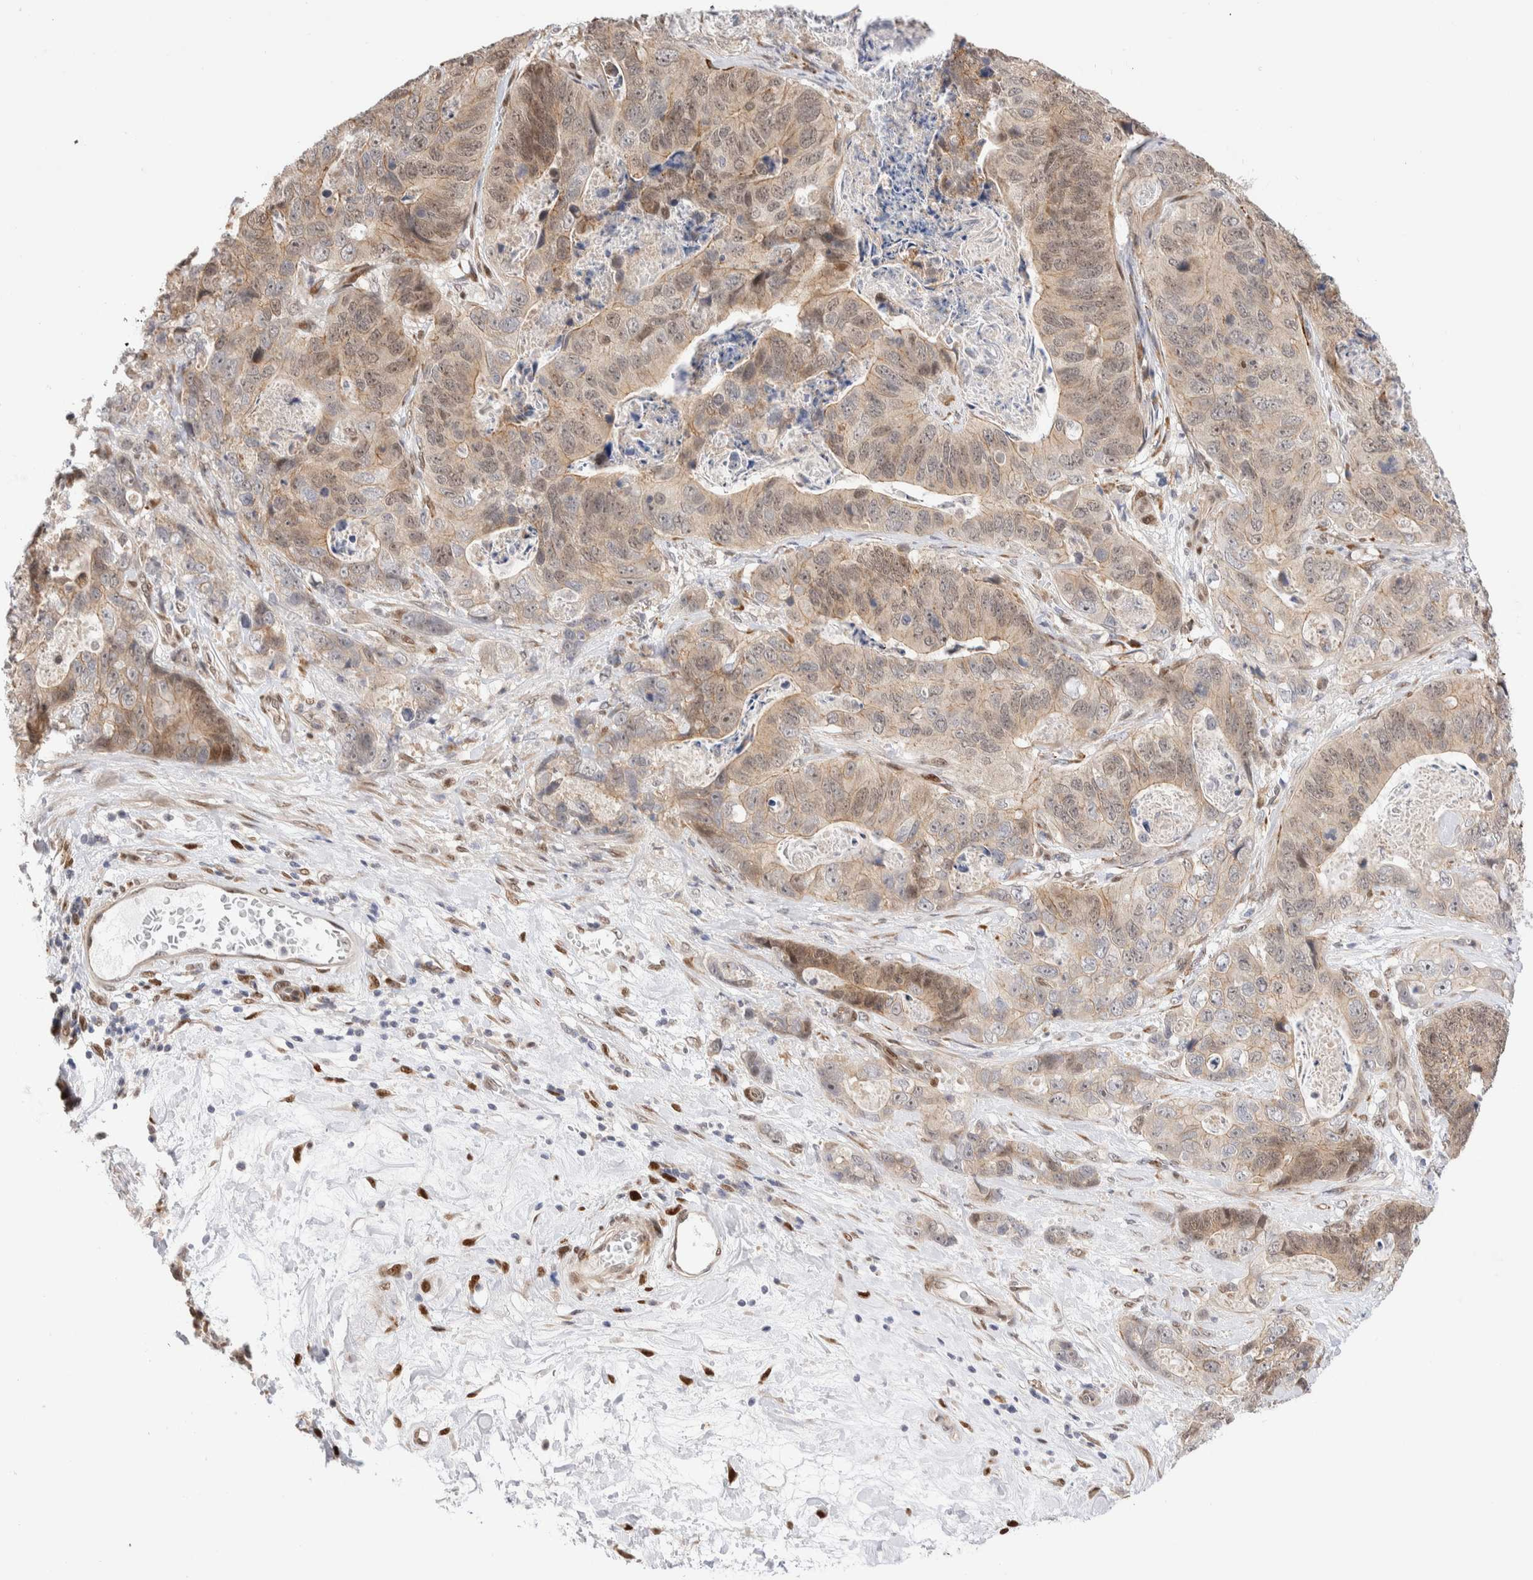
{"staining": {"intensity": "weak", "quantity": ">75%", "location": "cytoplasmic/membranous"}, "tissue": "stomach cancer", "cell_type": "Tumor cells", "image_type": "cancer", "snomed": [{"axis": "morphology", "description": "Normal tissue, NOS"}, {"axis": "morphology", "description": "Adenocarcinoma, NOS"}, {"axis": "topography", "description": "Stomach"}], "caption": "Immunohistochemistry (IHC) (DAB) staining of stomach cancer reveals weak cytoplasmic/membranous protein positivity in about >75% of tumor cells. The protein of interest is shown in brown color, while the nuclei are stained blue.", "gene": "NSMAF", "patient": {"sex": "female", "age": 89}}